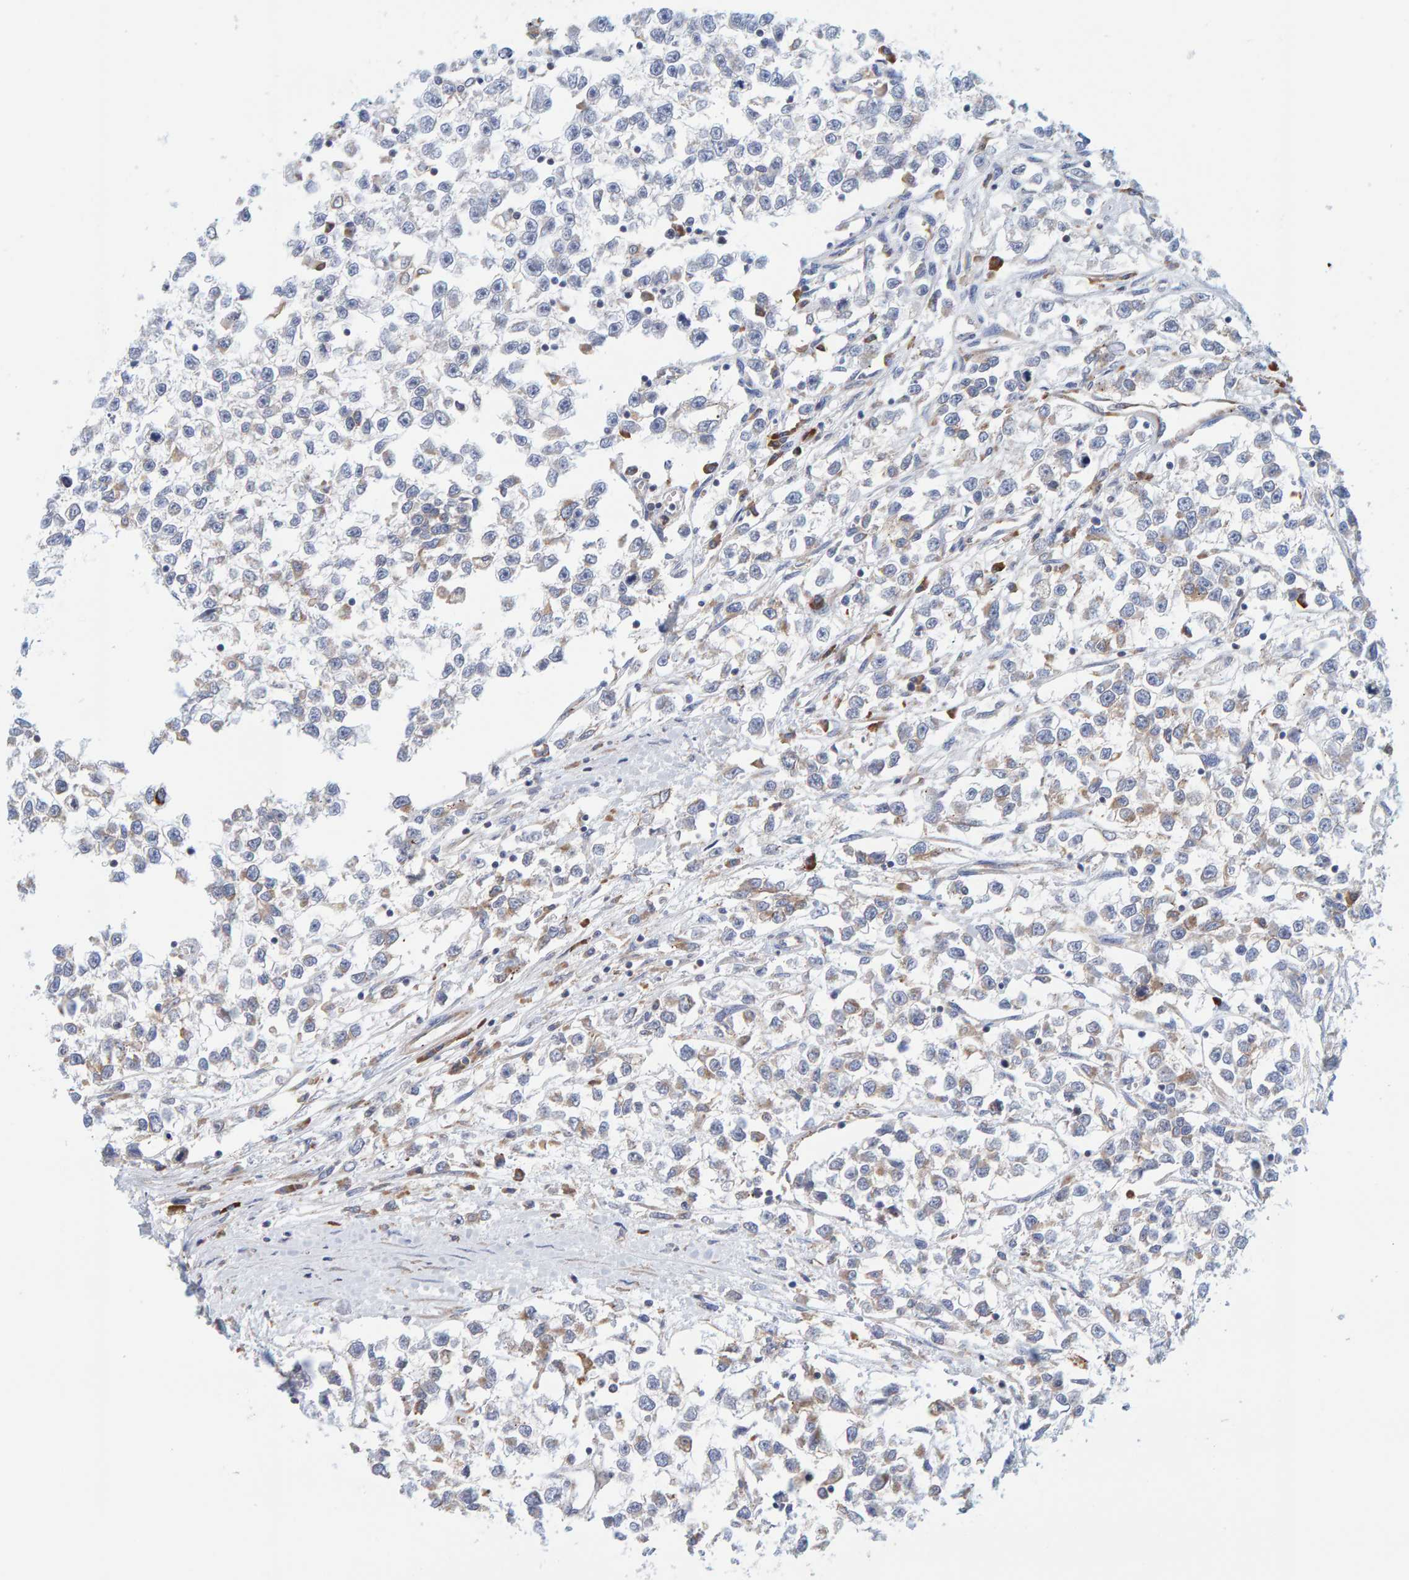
{"staining": {"intensity": "weak", "quantity": "<25%", "location": "cytoplasmic/membranous"}, "tissue": "testis cancer", "cell_type": "Tumor cells", "image_type": "cancer", "snomed": [{"axis": "morphology", "description": "Seminoma, NOS"}, {"axis": "morphology", "description": "Carcinoma, Embryonal, NOS"}, {"axis": "topography", "description": "Testis"}], "caption": "The immunohistochemistry (IHC) micrograph has no significant expression in tumor cells of testis cancer tissue. (DAB immunohistochemistry with hematoxylin counter stain).", "gene": "SGPL1", "patient": {"sex": "male", "age": 51}}